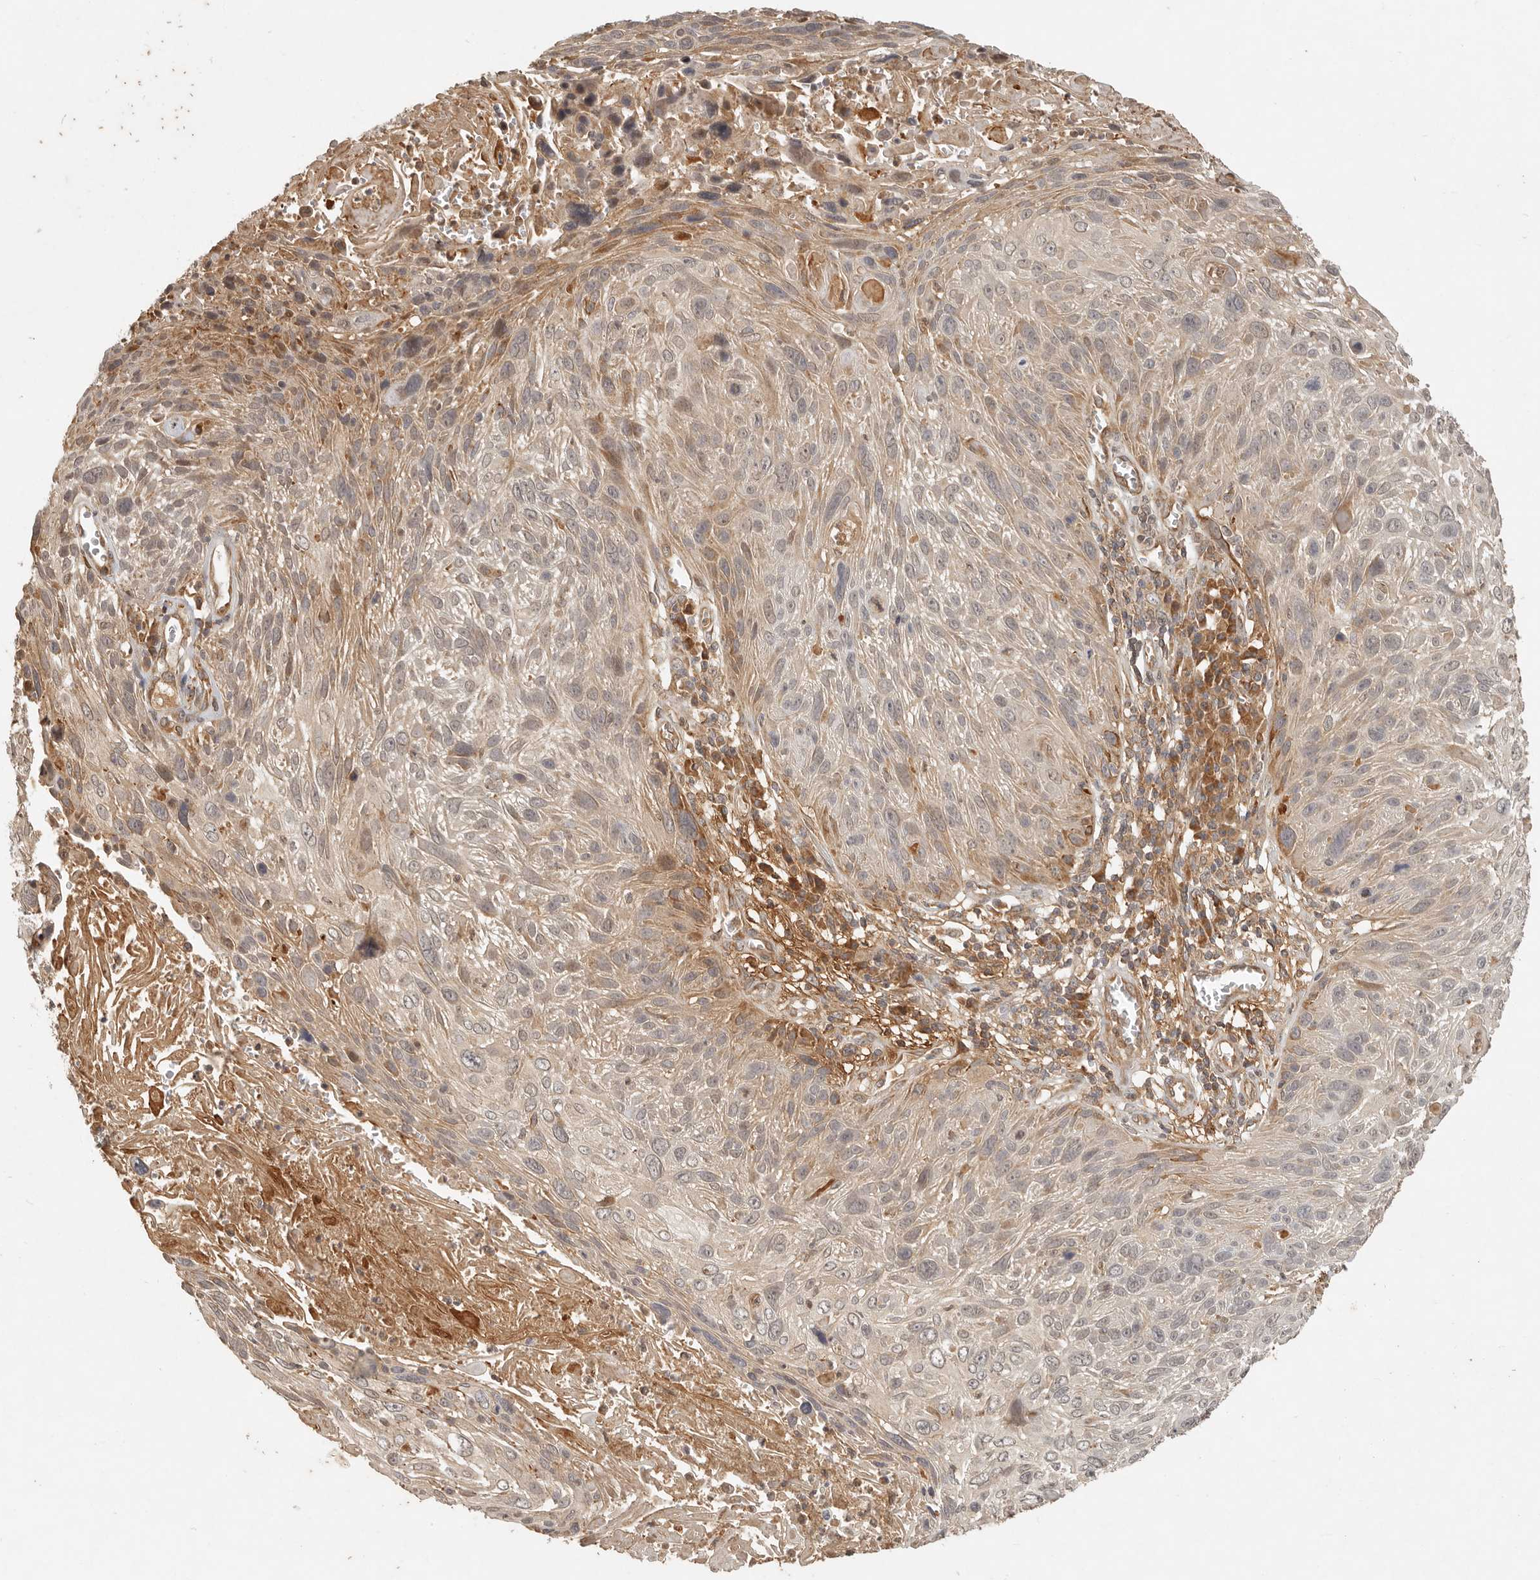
{"staining": {"intensity": "weak", "quantity": "<25%", "location": "cytoplasmic/membranous"}, "tissue": "cervical cancer", "cell_type": "Tumor cells", "image_type": "cancer", "snomed": [{"axis": "morphology", "description": "Squamous cell carcinoma, NOS"}, {"axis": "topography", "description": "Cervix"}], "caption": "Tumor cells show no significant expression in cervical cancer.", "gene": "ANKRD61", "patient": {"sex": "female", "age": 51}}